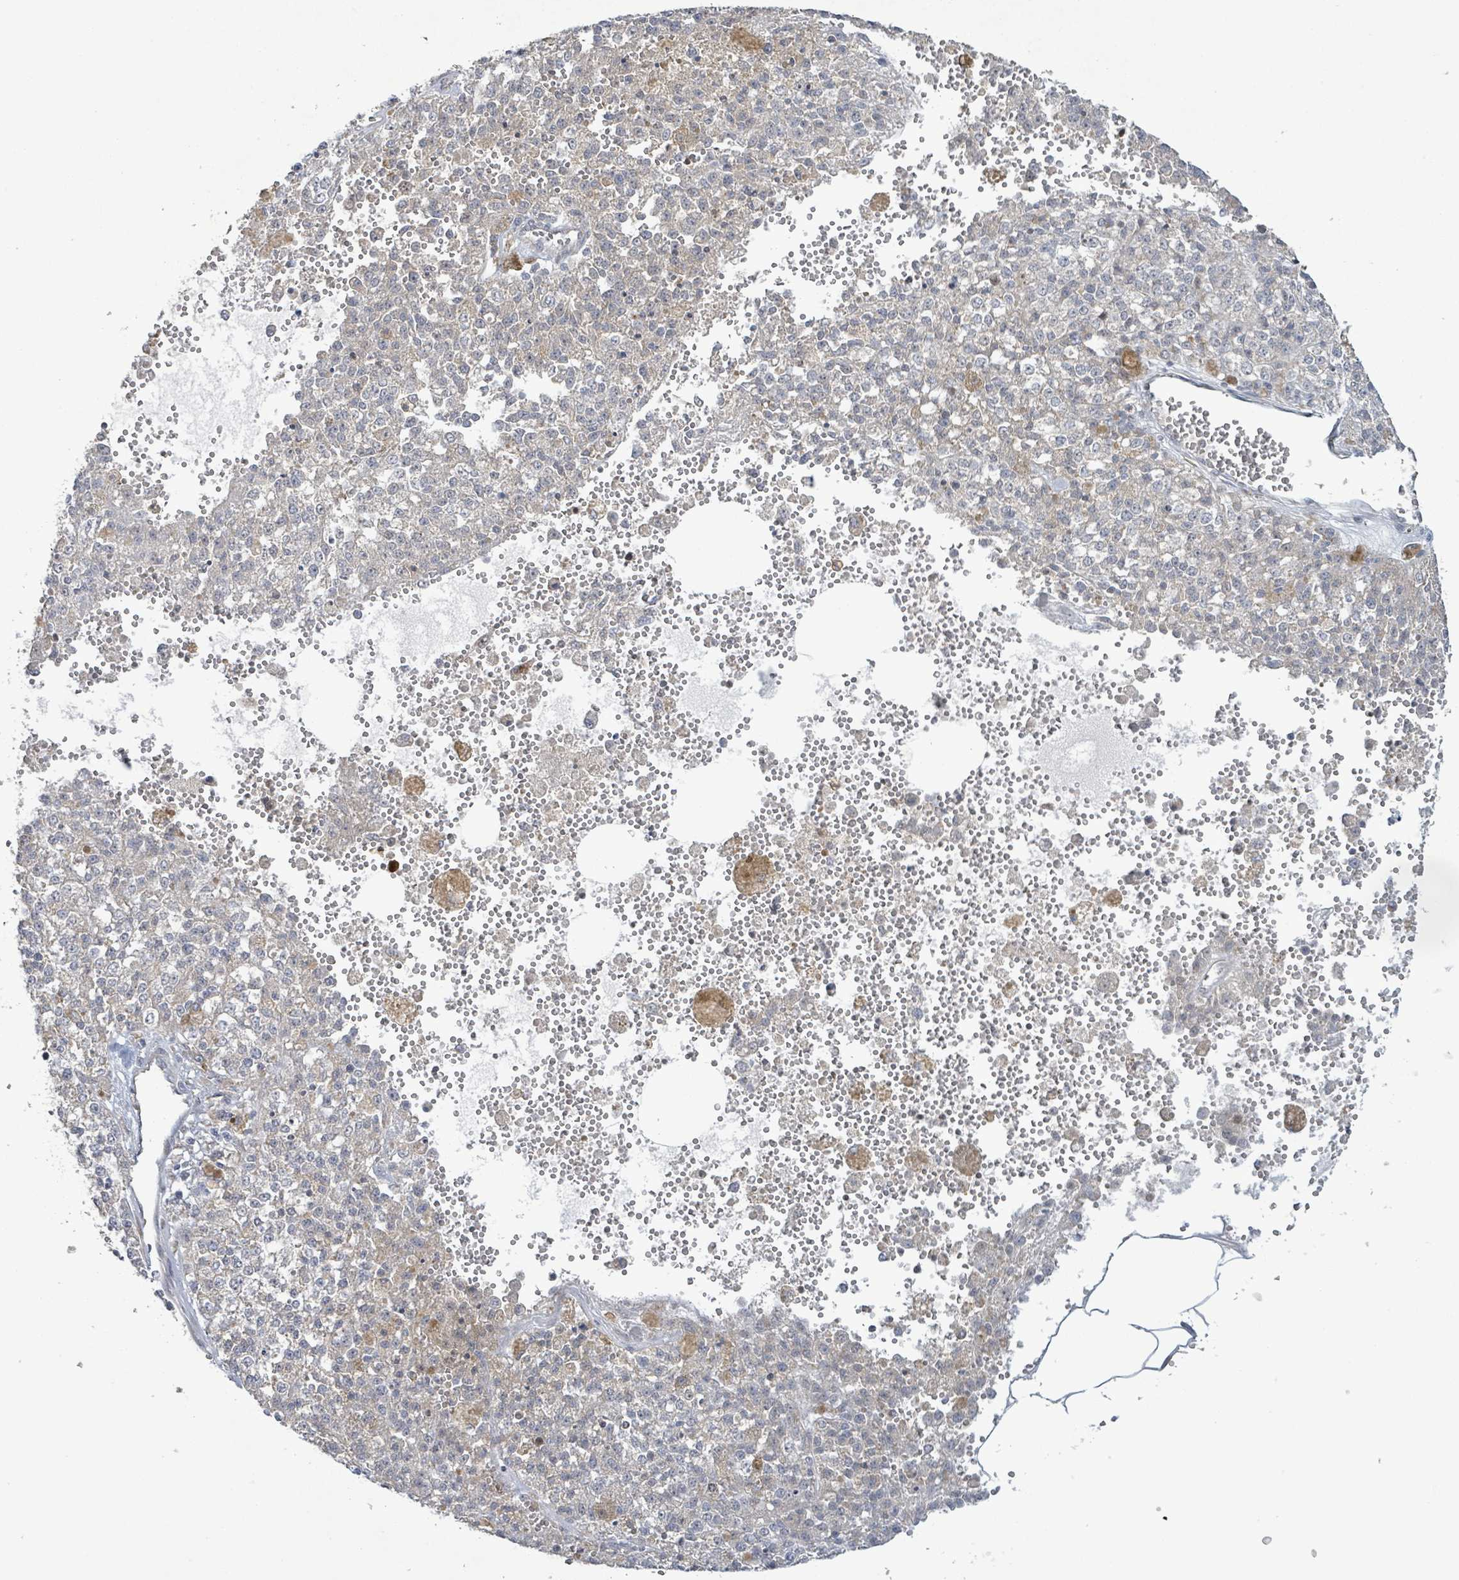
{"staining": {"intensity": "negative", "quantity": "none", "location": "none"}, "tissue": "melanoma", "cell_type": "Tumor cells", "image_type": "cancer", "snomed": [{"axis": "morphology", "description": "Malignant melanoma, NOS"}, {"axis": "topography", "description": "Skin"}], "caption": "Melanoma was stained to show a protein in brown. There is no significant positivity in tumor cells. (DAB (3,3'-diaminobenzidine) immunohistochemistry, high magnification).", "gene": "SLIT3", "patient": {"sex": "female", "age": 64}}